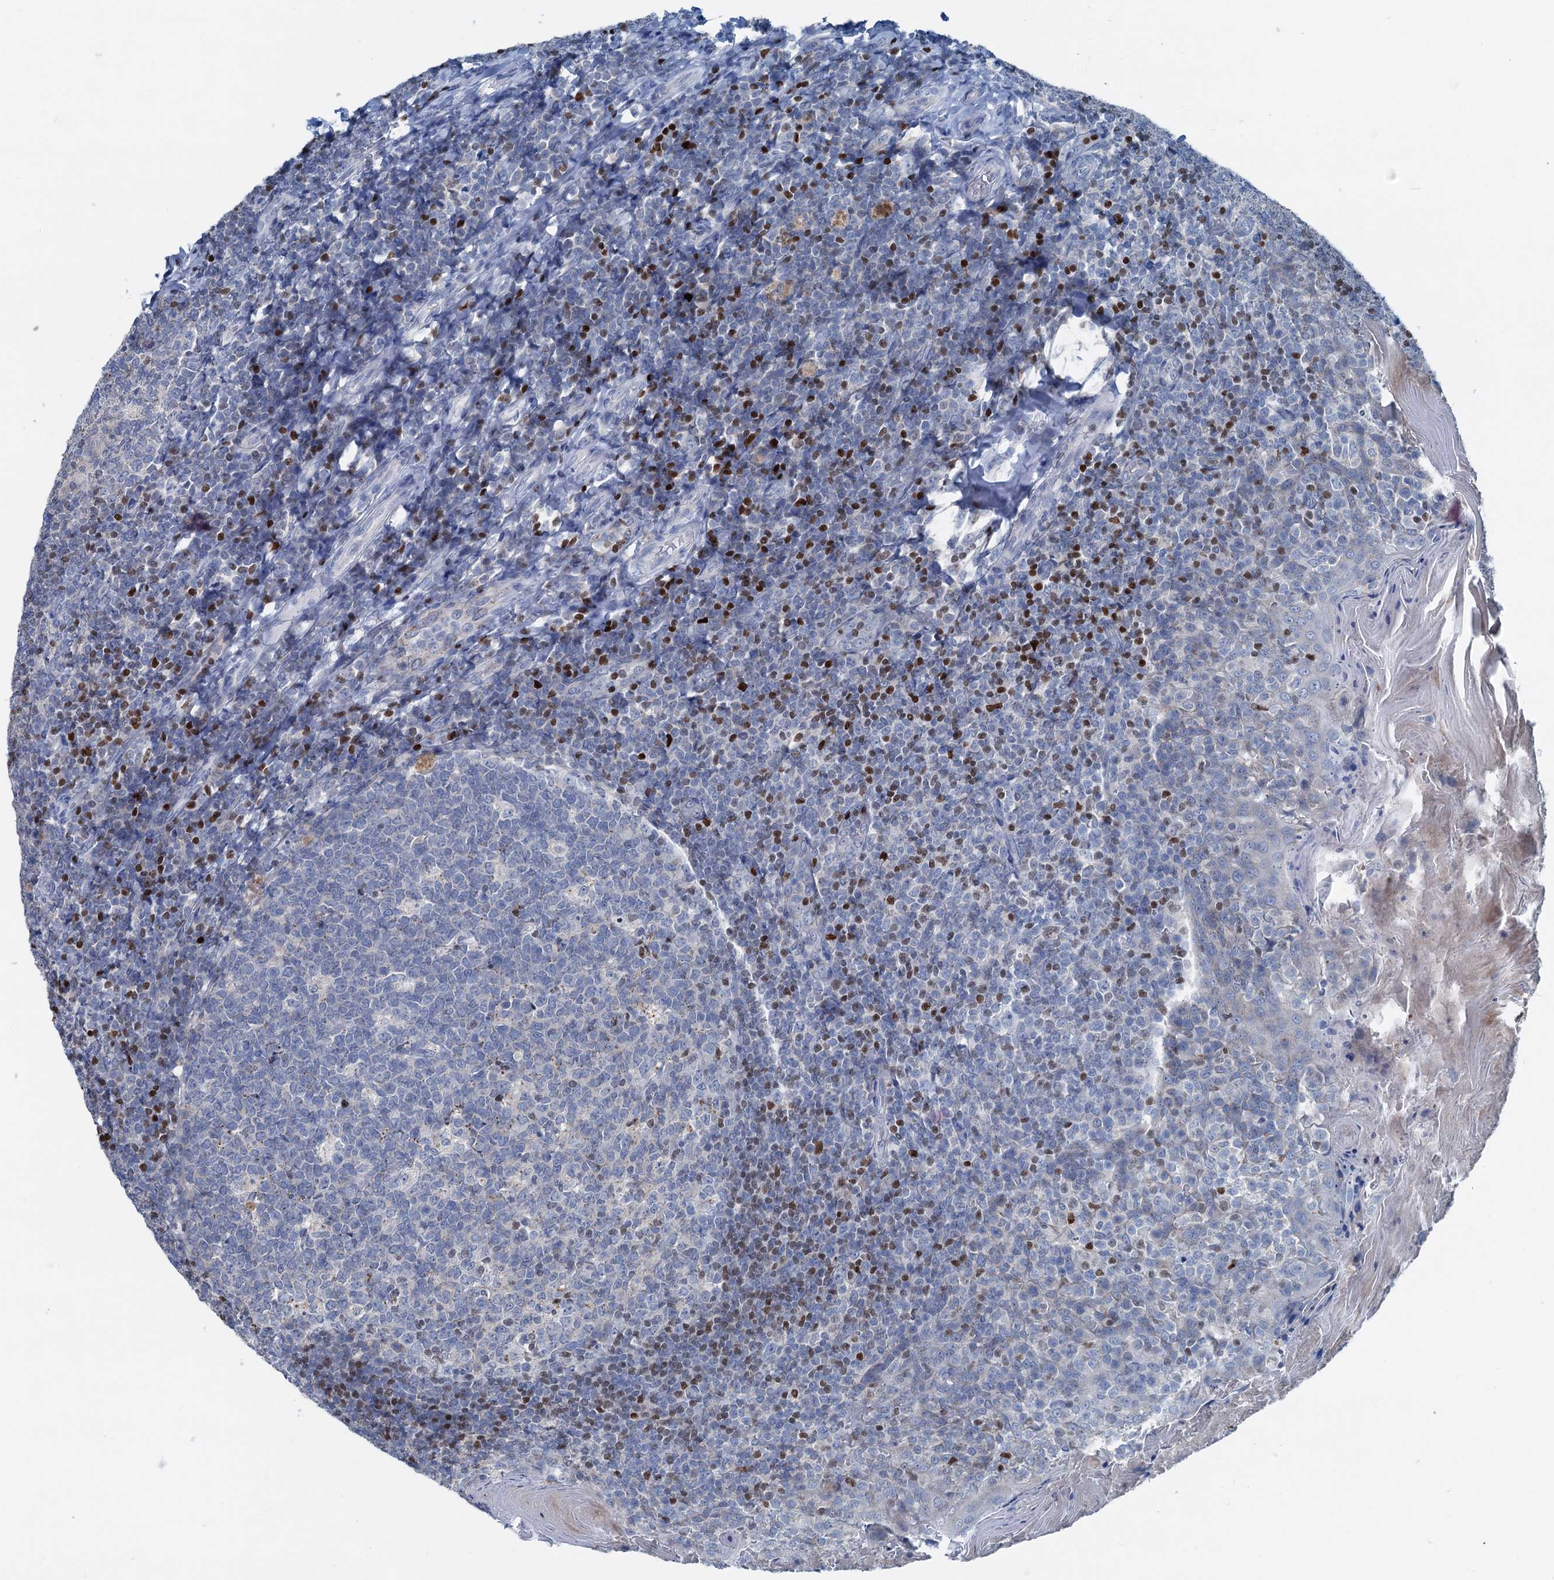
{"staining": {"intensity": "weak", "quantity": "25%-75%", "location": "nuclear"}, "tissue": "tonsil", "cell_type": "Germinal center cells", "image_type": "normal", "snomed": [{"axis": "morphology", "description": "Normal tissue, NOS"}, {"axis": "topography", "description": "Tonsil"}], "caption": "Protein expression analysis of benign human tonsil reveals weak nuclear staining in approximately 25%-75% of germinal center cells. The staining is performed using DAB brown chromogen to label protein expression. The nuclei are counter-stained blue using hematoxylin.", "gene": "ELP4", "patient": {"sex": "female", "age": 19}}